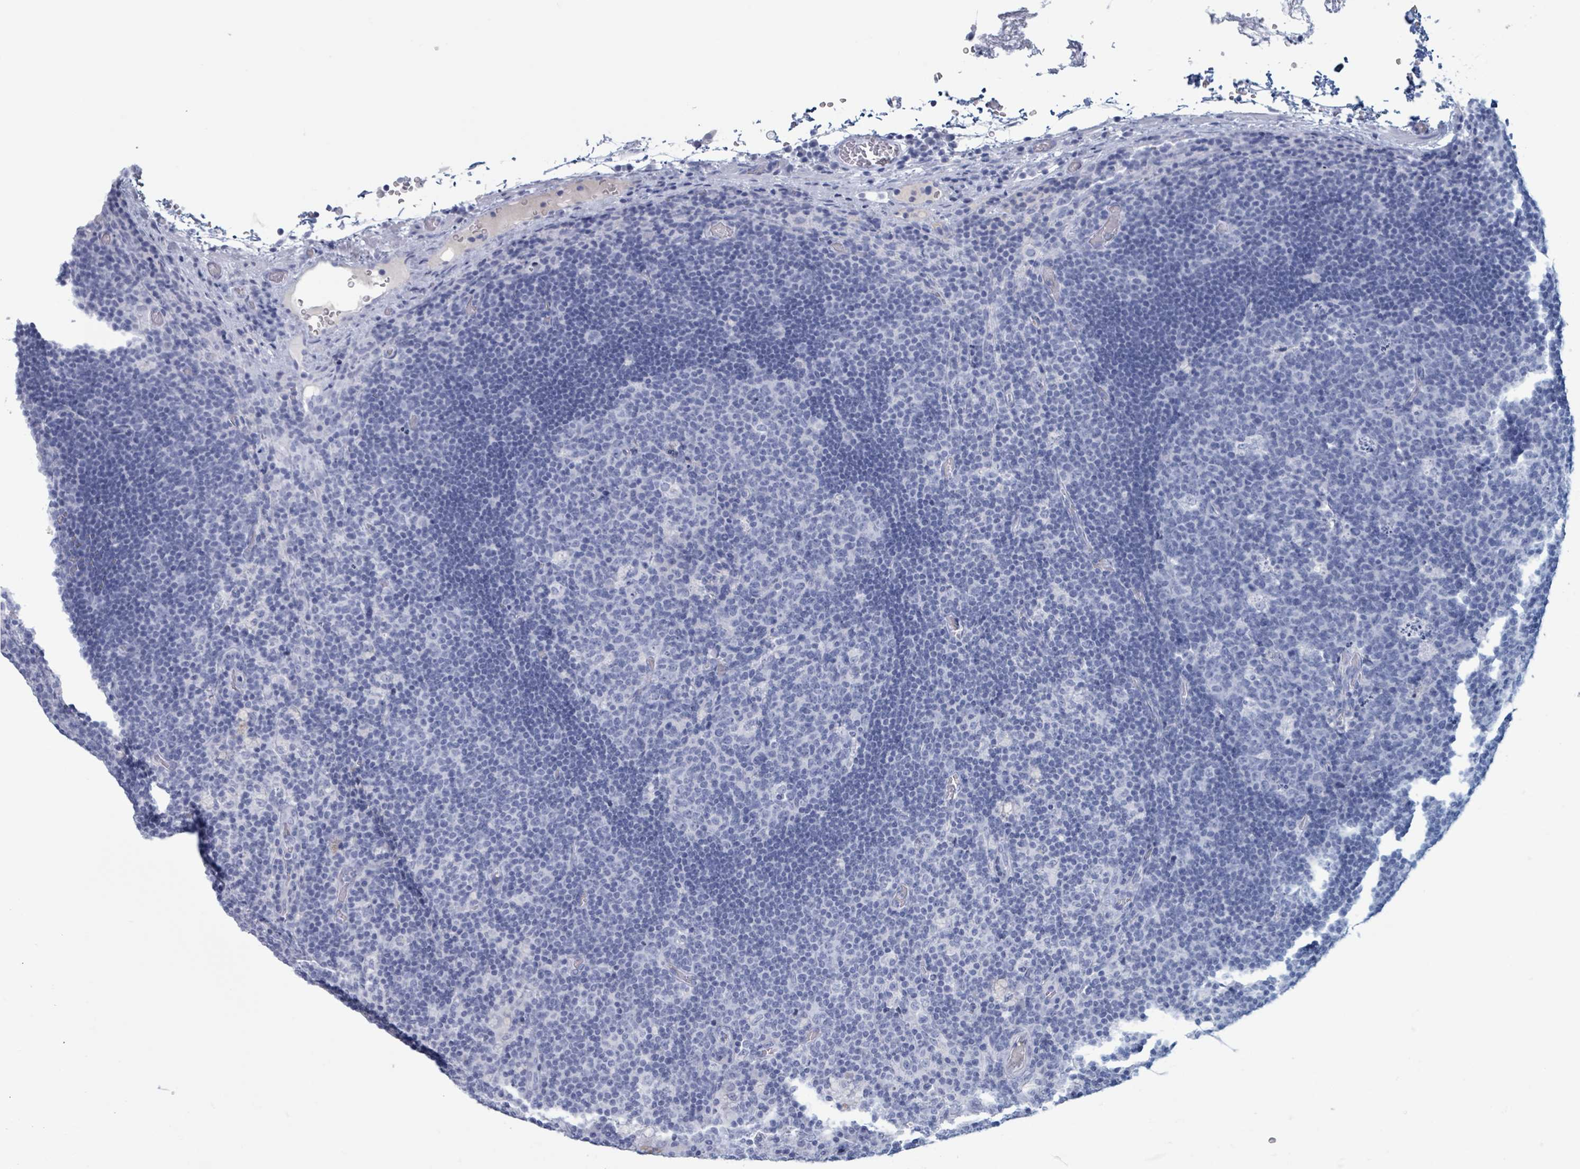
{"staining": {"intensity": "negative", "quantity": "none", "location": "none"}, "tissue": "lymph node", "cell_type": "Germinal center cells", "image_type": "normal", "snomed": [{"axis": "morphology", "description": "Normal tissue, NOS"}, {"axis": "topography", "description": "Lymph node"}], "caption": "DAB immunohistochemical staining of benign human lymph node reveals no significant staining in germinal center cells.", "gene": "KLK4", "patient": {"sex": "male", "age": 58}}